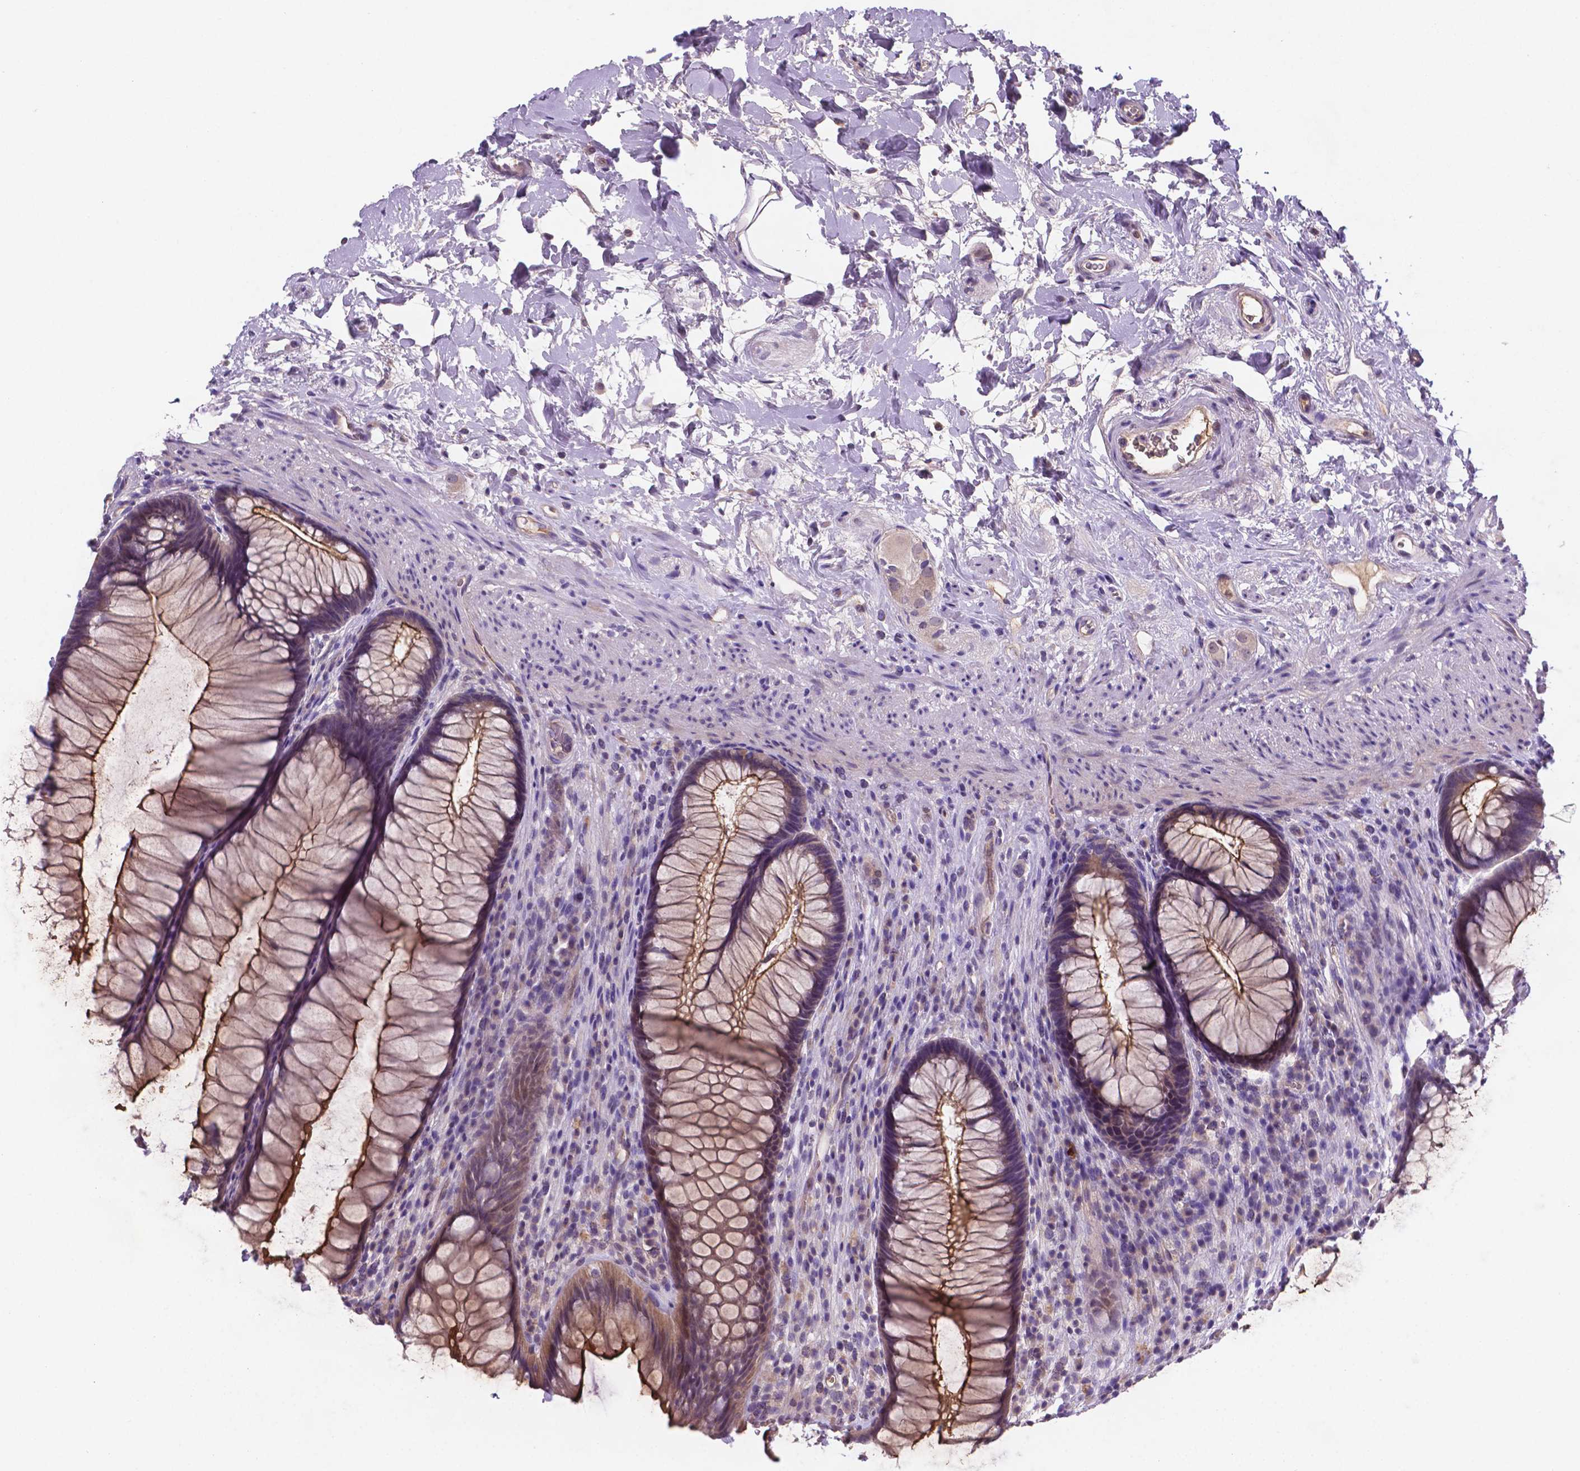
{"staining": {"intensity": "strong", "quantity": ">75%", "location": "cytoplasmic/membranous"}, "tissue": "rectum", "cell_type": "Glandular cells", "image_type": "normal", "snomed": [{"axis": "morphology", "description": "Normal tissue, NOS"}, {"axis": "topography", "description": "Smooth muscle"}, {"axis": "topography", "description": "Rectum"}], "caption": "Immunohistochemistry of benign human rectum demonstrates high levels of strong cytoplasmic/membranous positivity in approximately >75% of glandular cells.", "gene": "TM4SF20", "patient": {"sex": "male", "age": 53}}